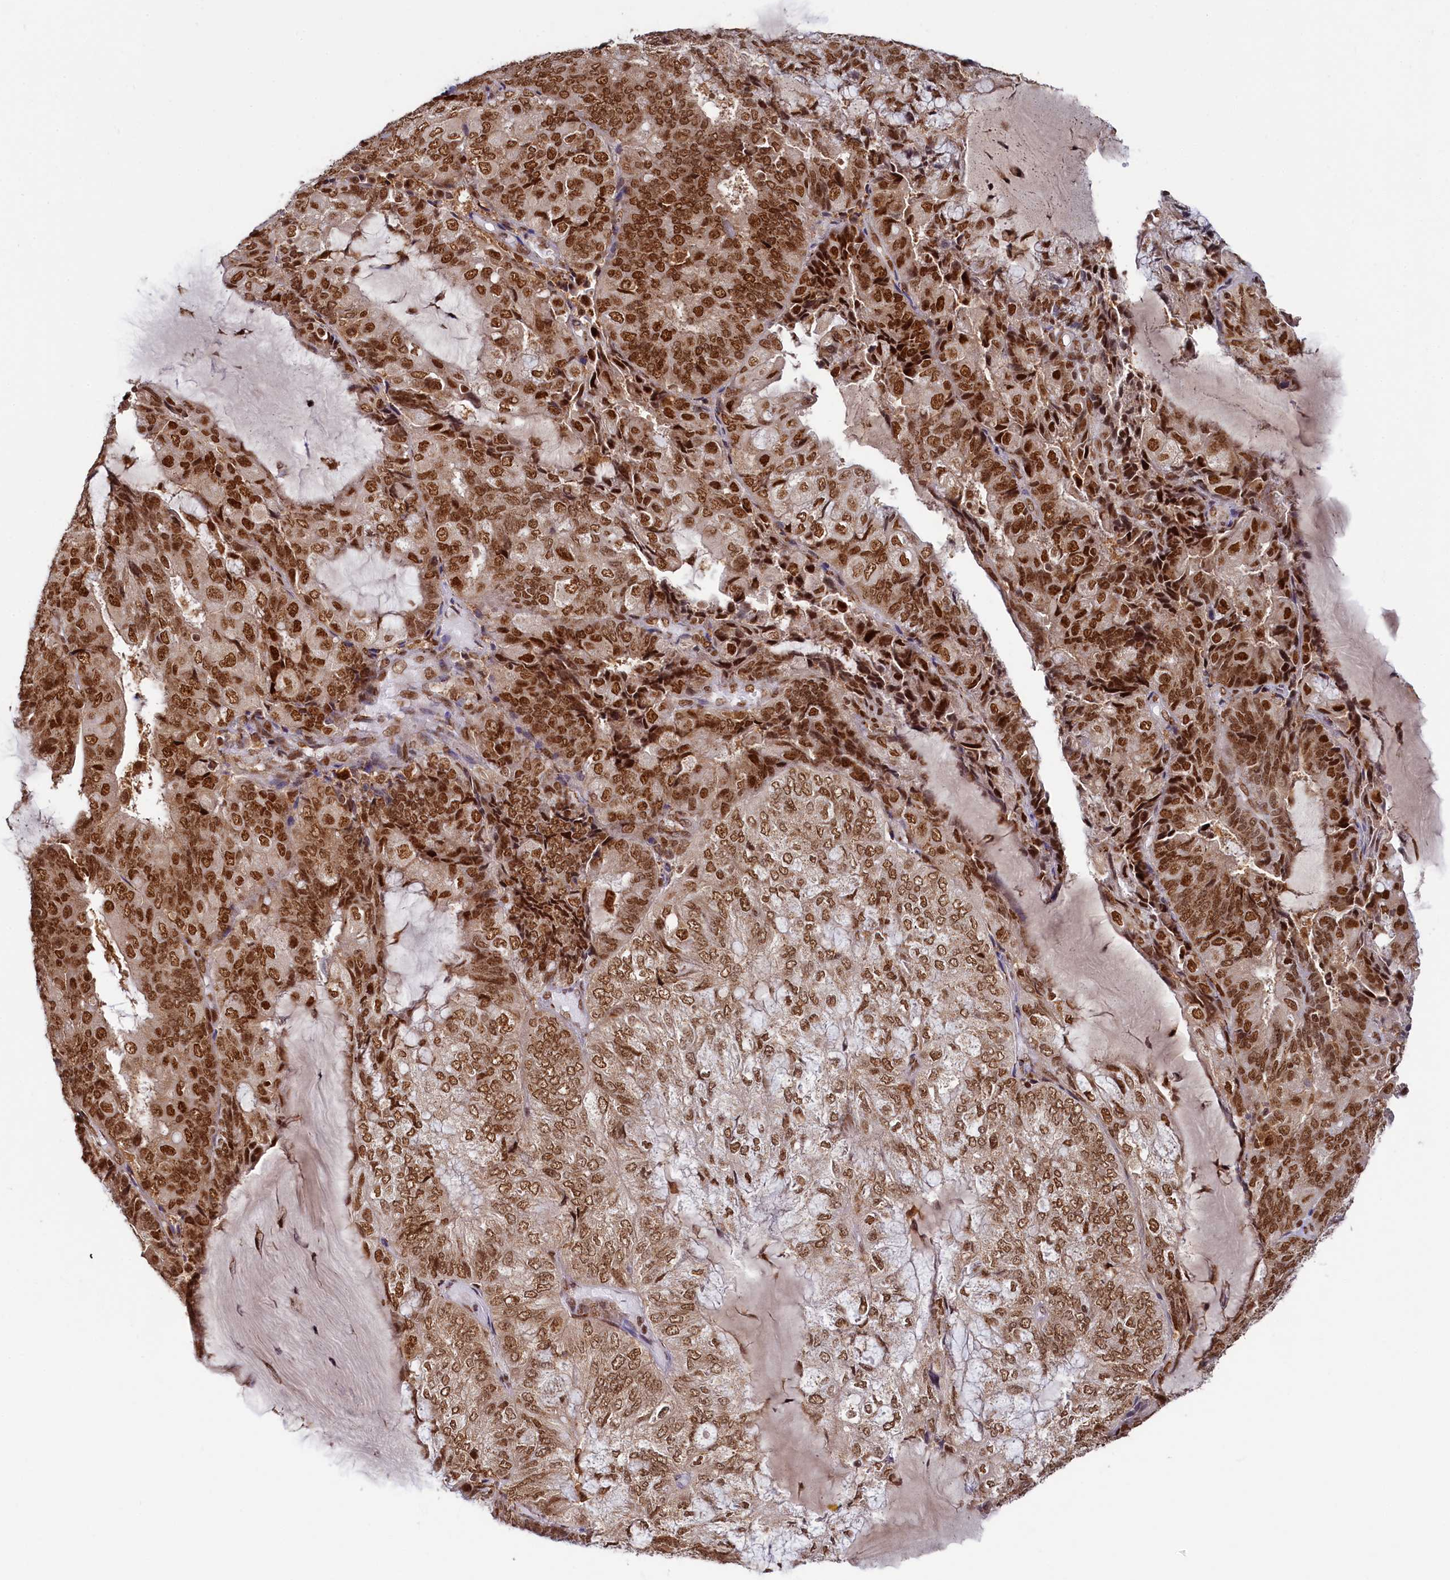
{"staining": {"intensity": "strong", "quantity": ">75%", "location": "nuclear"}, "tissue": "endometrial cancer", "cell_type": "Tumor cells", "image_type": "cancer", "snomed": [{"axis": "morphology", "description": "Adenocarcinoma, NOS"}, {"axis": "topography", "description": "Endometrium"}], "caption": "The histopathology image exhibits immunohistochemical staining of endometrial cancer (adenocarcinoma). There is strong nuclear staining is identified in approximately >75% of tumor cells.", "gene": "PPHLN1", "patient": {"sex": "female", "age": 81}}